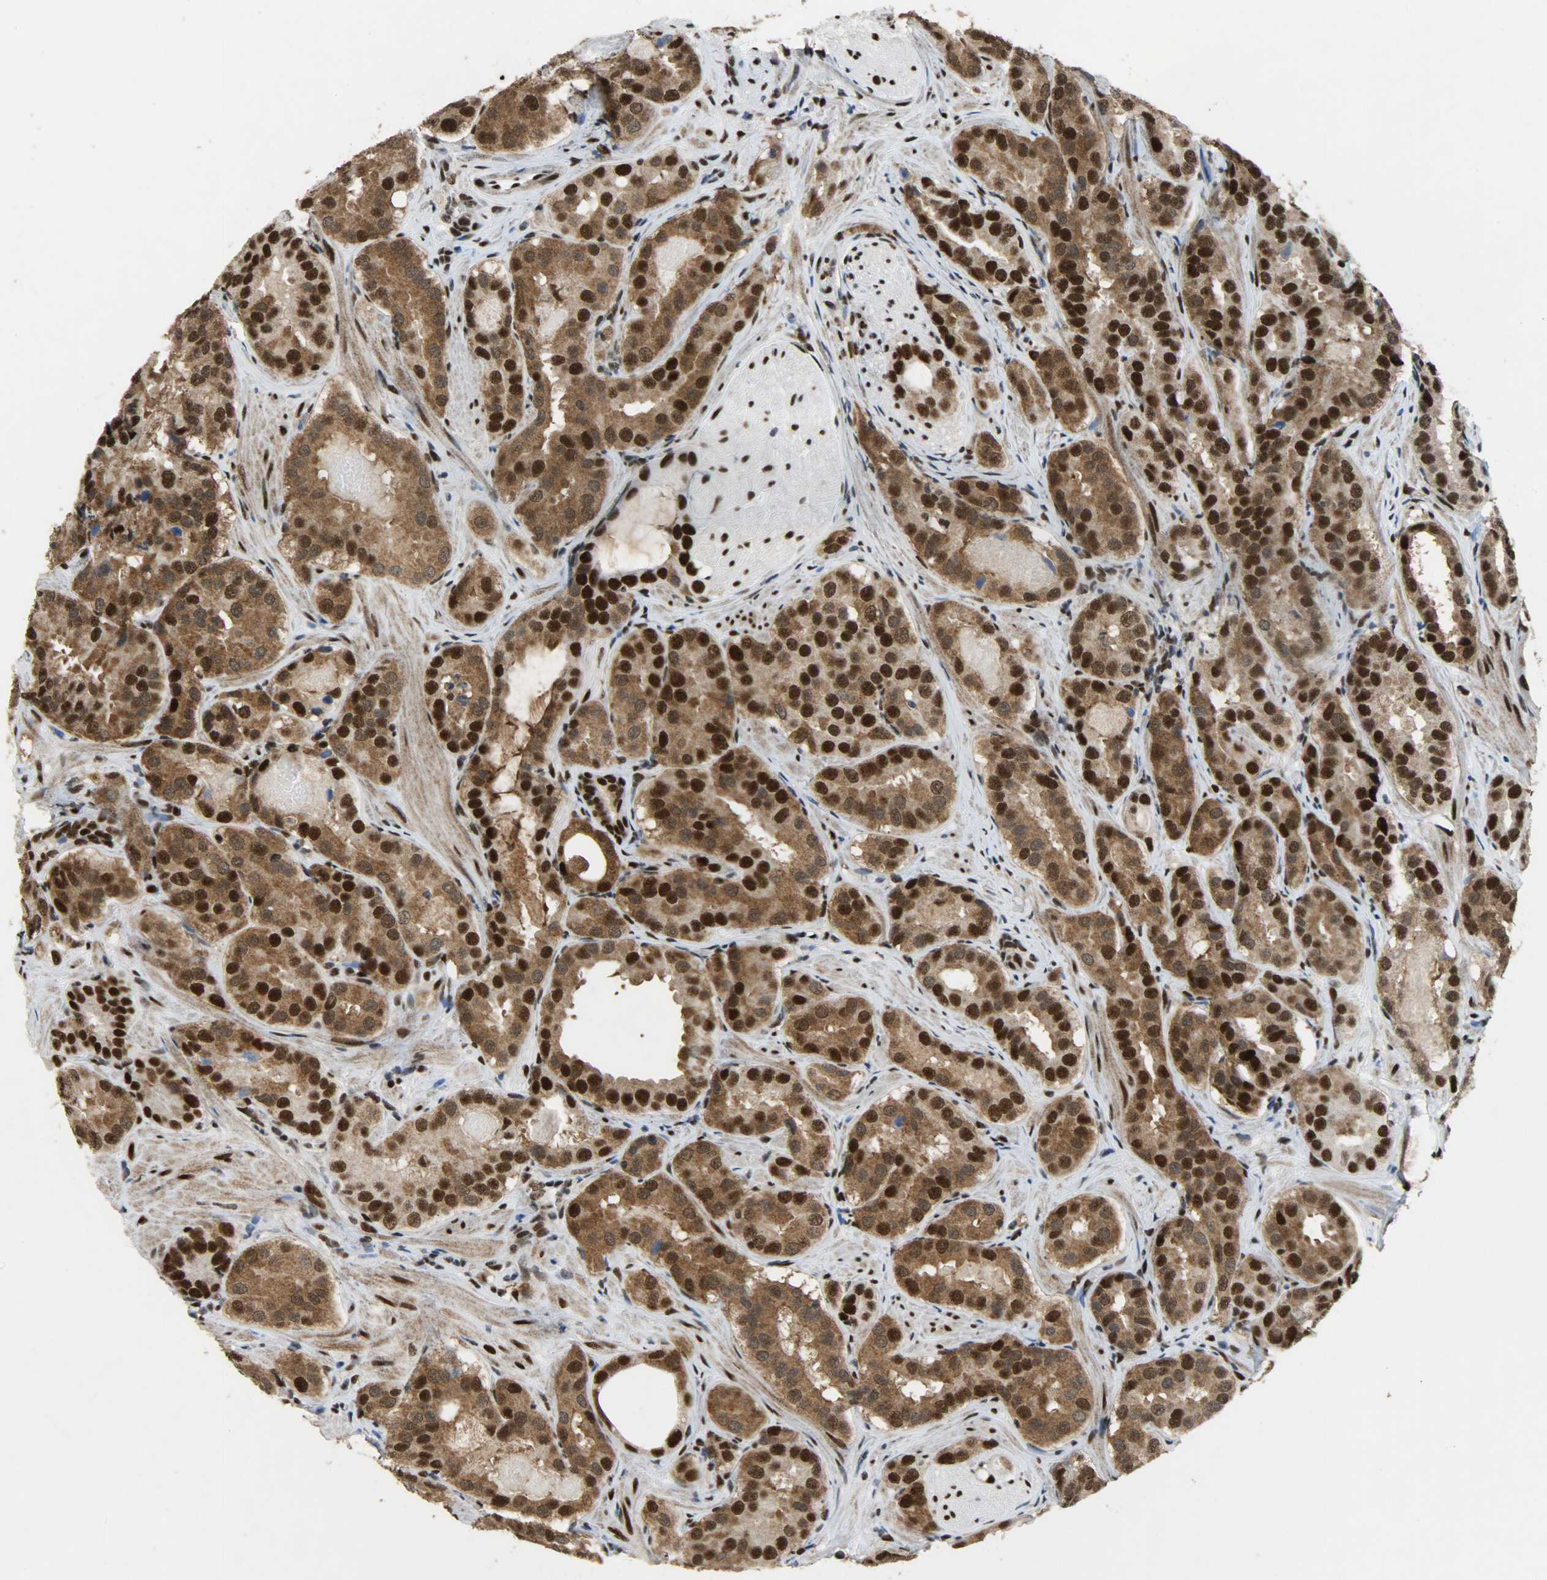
{"staining": {"intensity": "strong", "quantity": ">75%", "location": "cytoplasmic/membranous,nuclear"}, "tissue": "prostate cancer", "cell_type": "Tumor cells", "image_type": "cancer", "snomed": [{"axis": "morphology", "description": "Adenocarcinoma, Low grade"}, {"axis": "topography", "description": "Prostate"}], "caption": "An image showing strong cytoplasmic/membranous and nuclear expression in approximately >75% of tumor cells in prostate adenocarcinoma (low-grade), as visualized by brown immunohistochemical staining.", "gene": "SSB", "patient": {"sex": "male", "age": 59}}